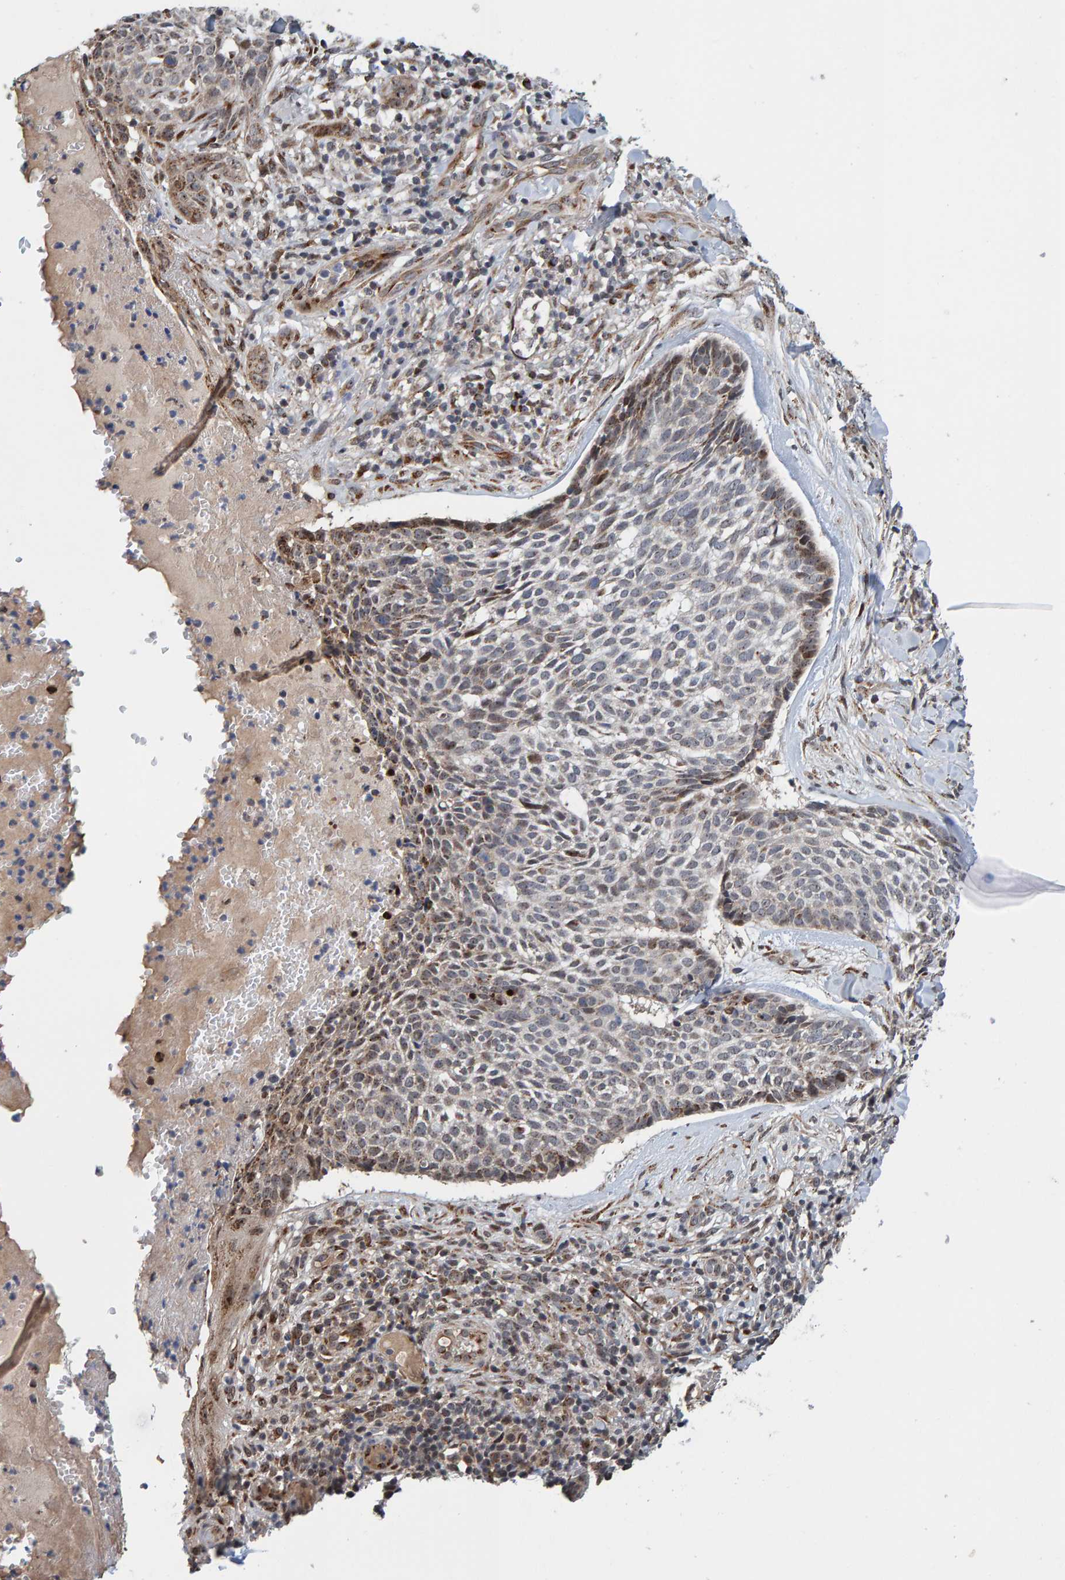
{"staining": {"intensity": "weak", "quantity": "<25%", "location": "cytoplasmic/membranous,nuclear"}, "tissue": "skin cancer", "cell_type": "Tumor cells", "image_type": "cancer", "snomed": [{"axis": "morphology", "description": "Normal tissue, NOS"}, {"axis": "morphology", "description": "Basal cell carcinoma"}, {"axis": "topography", "description": "Skin"}], "caption": "Tumor cells are negative for protein expression in human basal cell carcinoma (skin).", "gene": "CCDC25", "patient": {"sex": "male", "age": 67}}